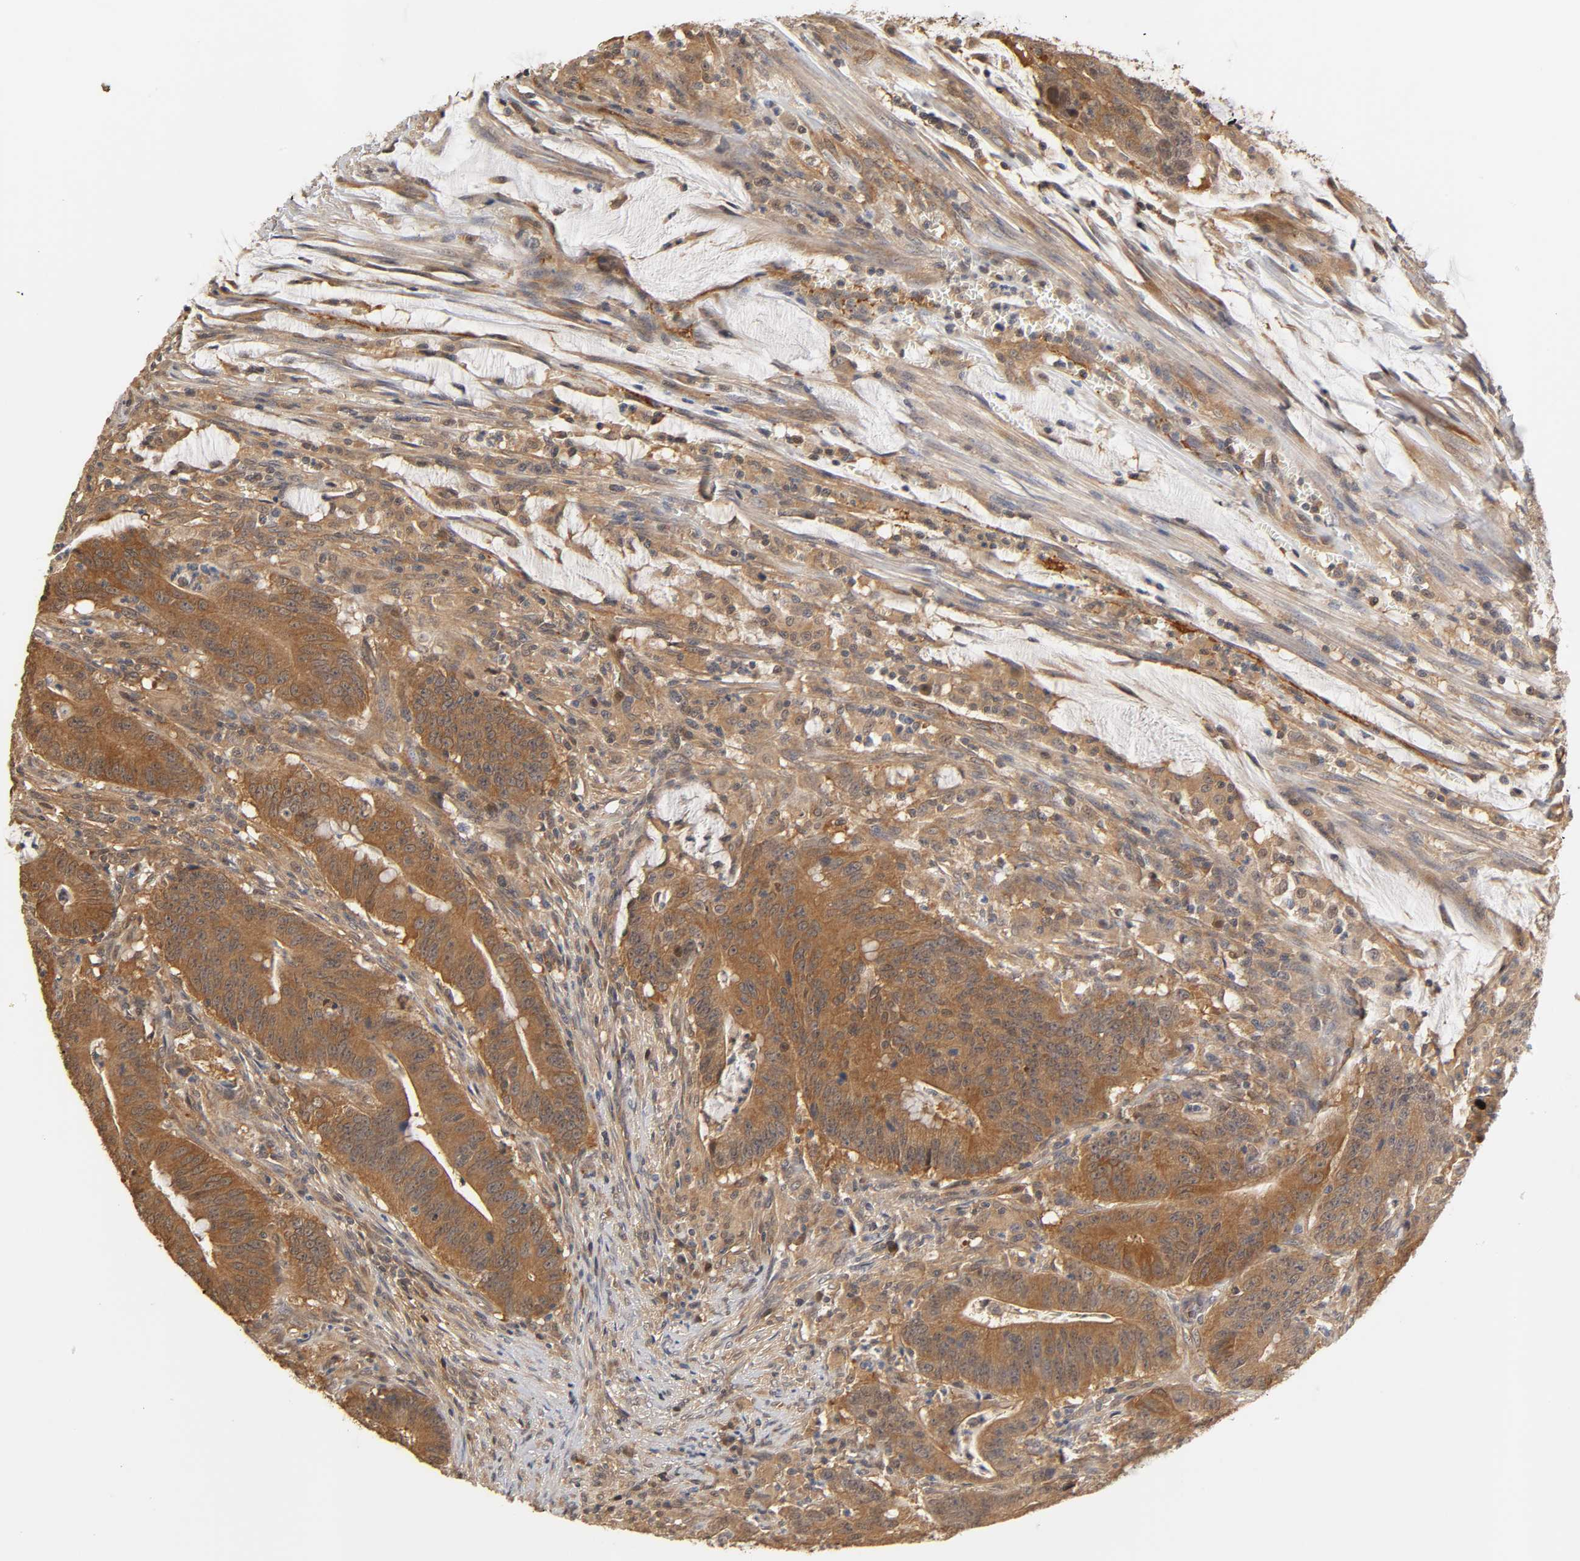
{"staining": {"intensity": "moderate", "quantity": ">75%", "location": "cytoplasmic/membranous"}, "tissue": "colorectal cancer", "cell_type": "Tumor cells", "image_type": "cancer", "snomed": [{"axis": "morphology", "description": "Adenocarcinoma, NOS"}, {"axis": "topography", "description": "Colon"}], "caption": "Human colorectal cancer (adenocarcinoma) stained with a brown dye exhibits moderate cytoplasmic/membranous positive expression in approximately >75% of tumor cells.", "gene": "PDE5A", "patient": {"sex": "male", "age": 45}}